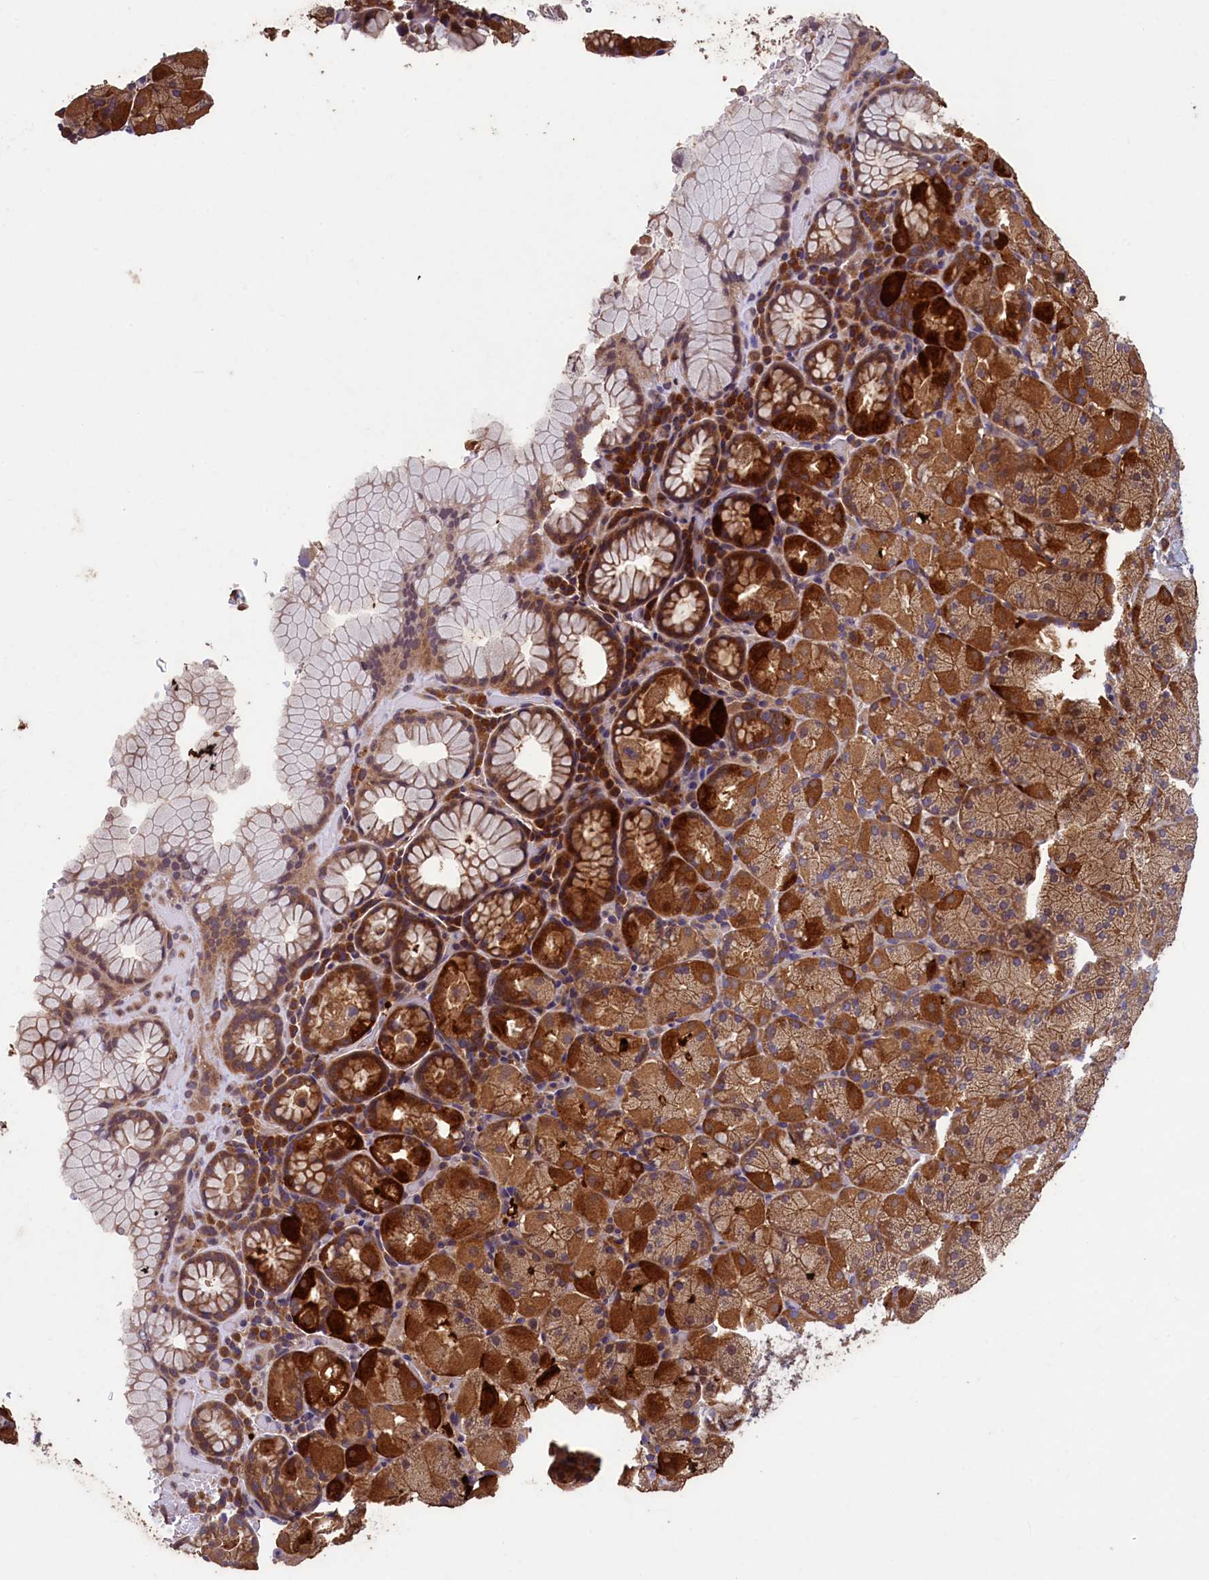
{"staining": {"intensity": "strong", "quantity": ">75%", "location": "cytoplasmic/membranous"}, "tissue": "stomach", "cell_type": "Glandular cells", "image_type": "normal", "snomed": [{"axis": "morphology", "description": "Normal tissue, NOS"}, {"axis": "topography", "description": "Stomach, upper"}, {"axis": "topography", "description": "Stomach, lower"}], "caption": "A micrograph showing strong cytoplasmic/membranous staining in about >75% of glandular cells in benign stomach, as visualized by brown immunohistochemical staining.", "gene": "TMEM98", "patient": {"sex": "male", "age": 80}}